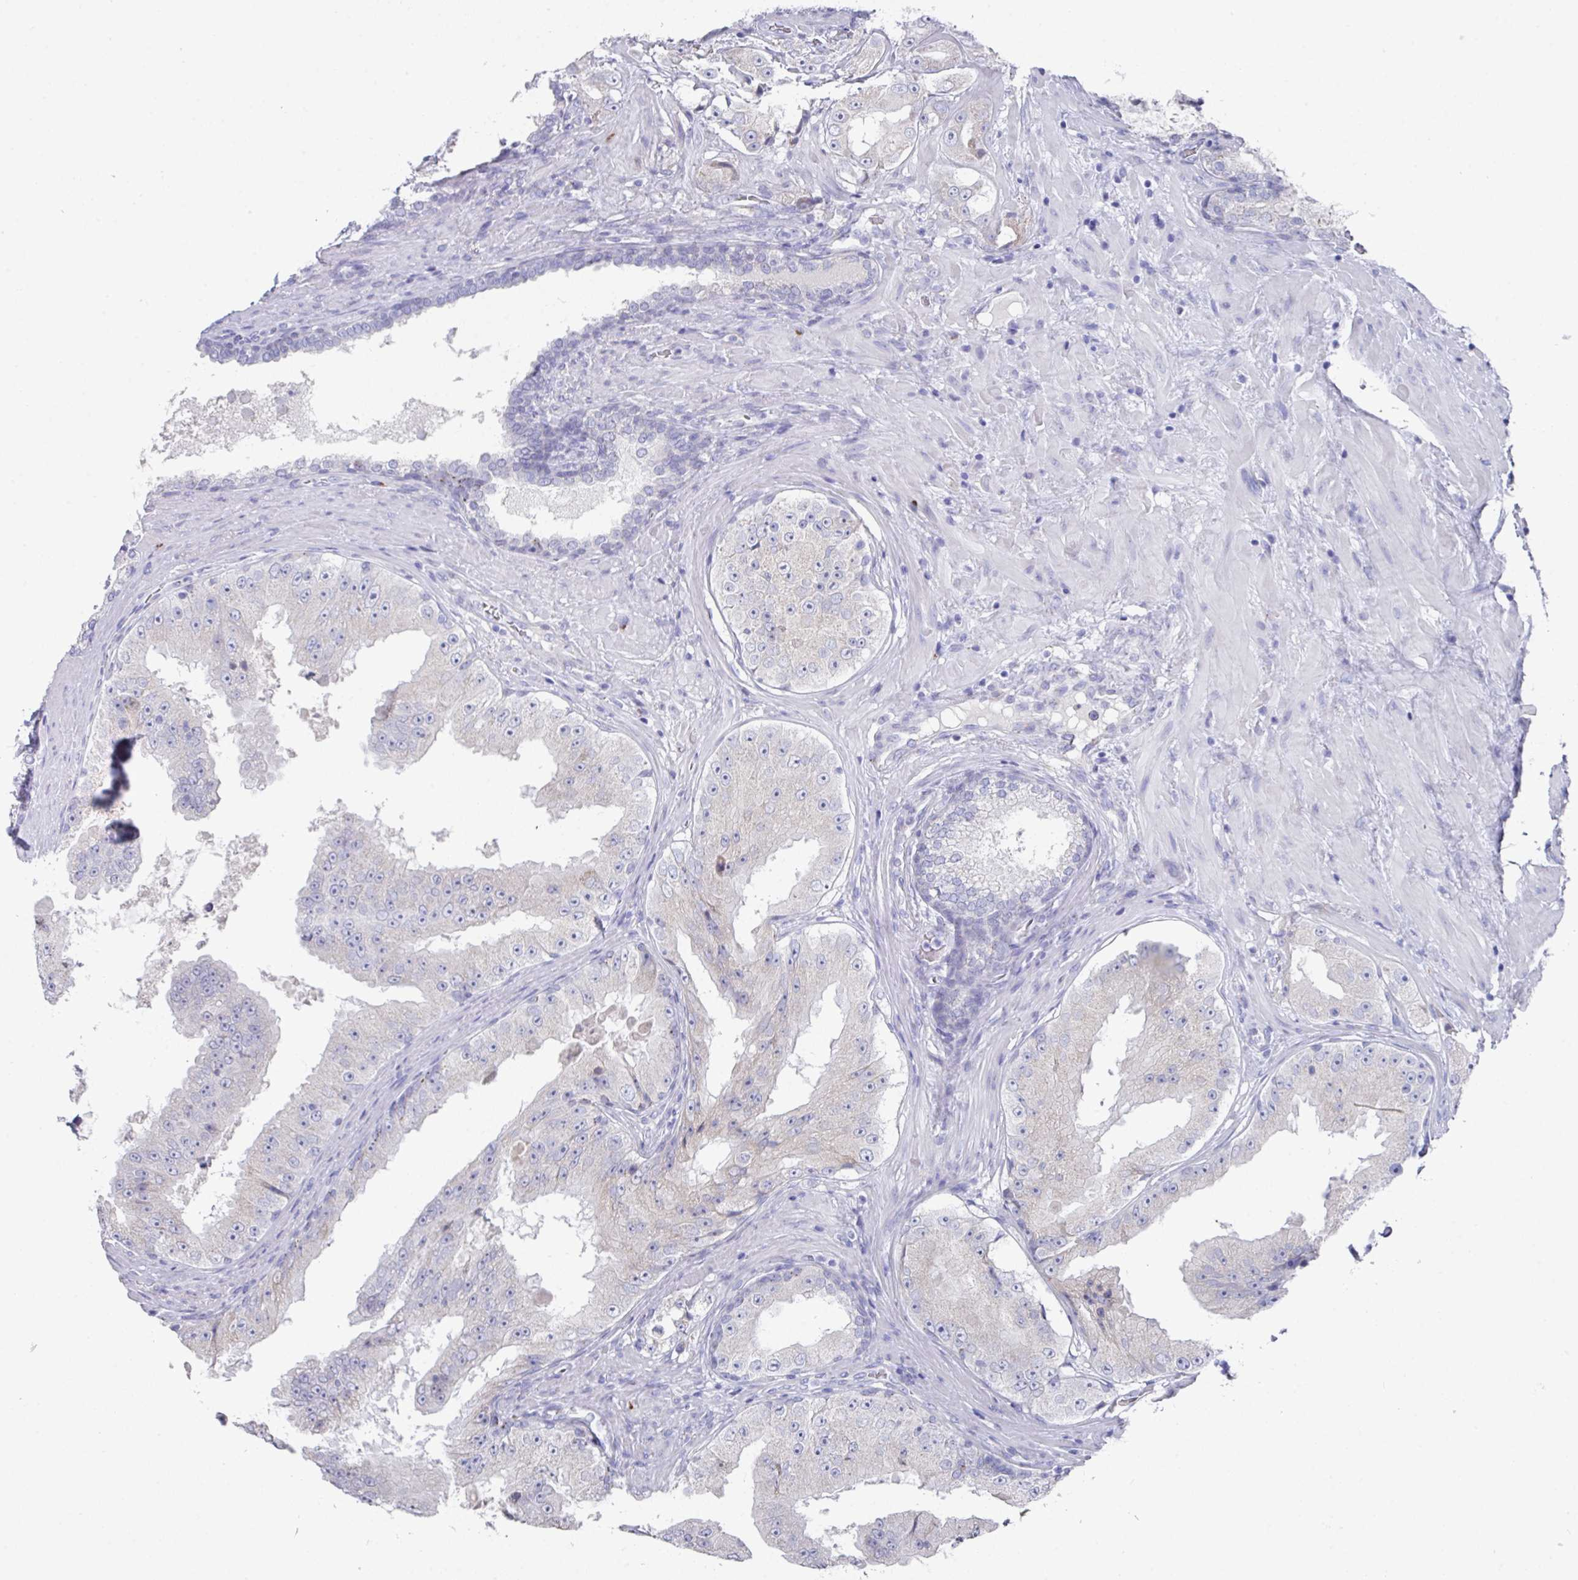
{"staining": {"intensity": "negative", "quantity": "none", "location": "none"}, "tissue": "prostate cancer", "cell_type": "Tumor cells", "image_type": "cancer", "snomed": [{"axis": "morphology", "description": "Adenocarcinoma, High grade"}, {"axis": "topography", "description": "Prostate"}], "caption": "The histopathology image shows no significant staining in tumor cells of prostate high-grade adenocarcinoma.", "gene": "VKORC1L1", "patient": {"sex": "male", "age": 73}}